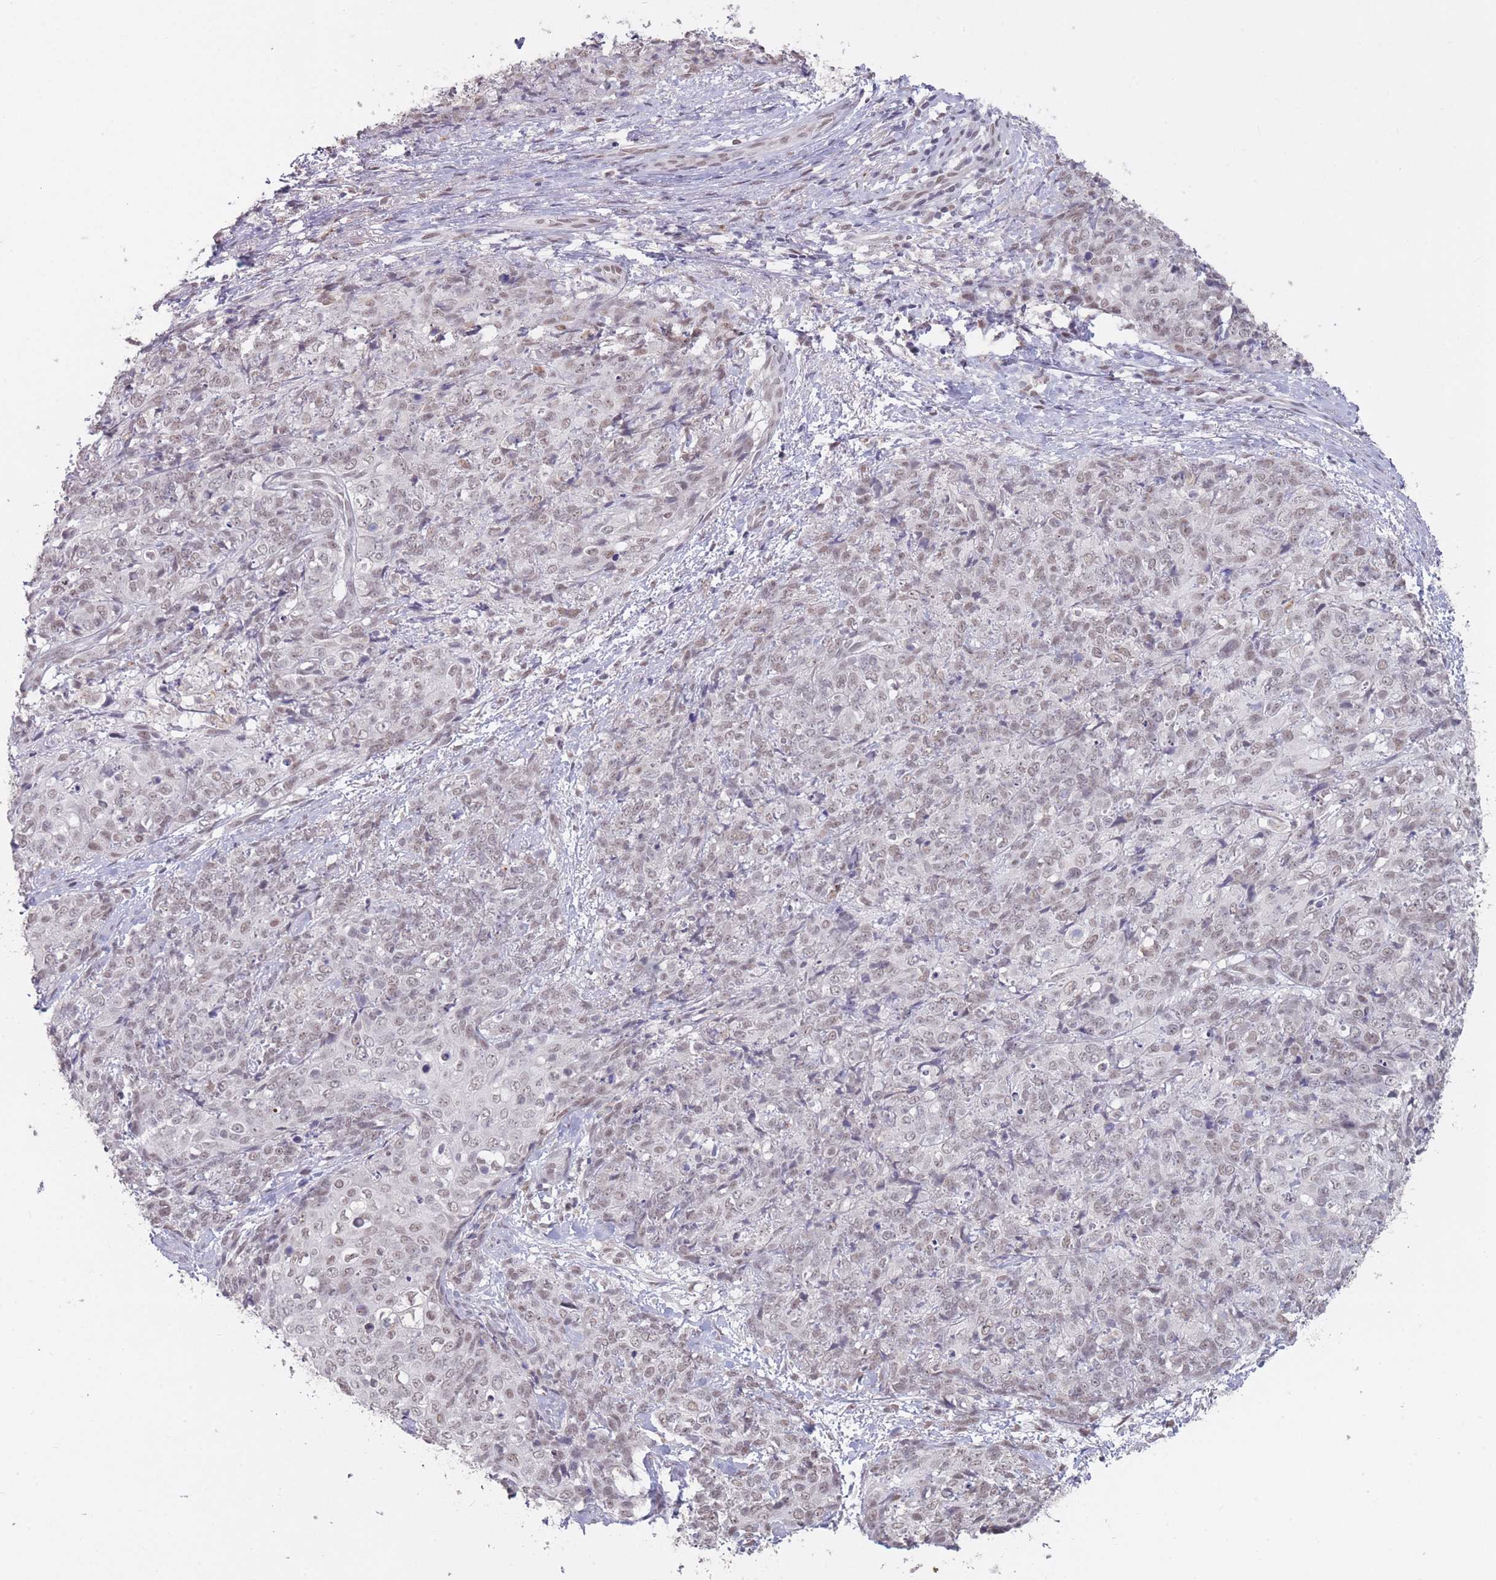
{"staining": {"intensity": "weak", "quantity": "25%-75%", "location": "nuclear"}, "tissue": "skin cancer", "cell_type": "Tumor cells", "image_type": "cancer", "snomed": [{"axis": "morphology", "description": "Squamous cell carcinoma, NOS"}, {"axis": "topography", "description": "Skin"}, {"axis": "topography", "description": "Vulva"}], "caption": "Immunohistochemistry (IHC) image of skin cancer stained for a protein (brown), which exhibits low levels of weak nuclear staining in approximately 25%-75% of tumor cells.", "gene": "HNRNPUL1", "patient": {"sex": "female", "age": 85}}